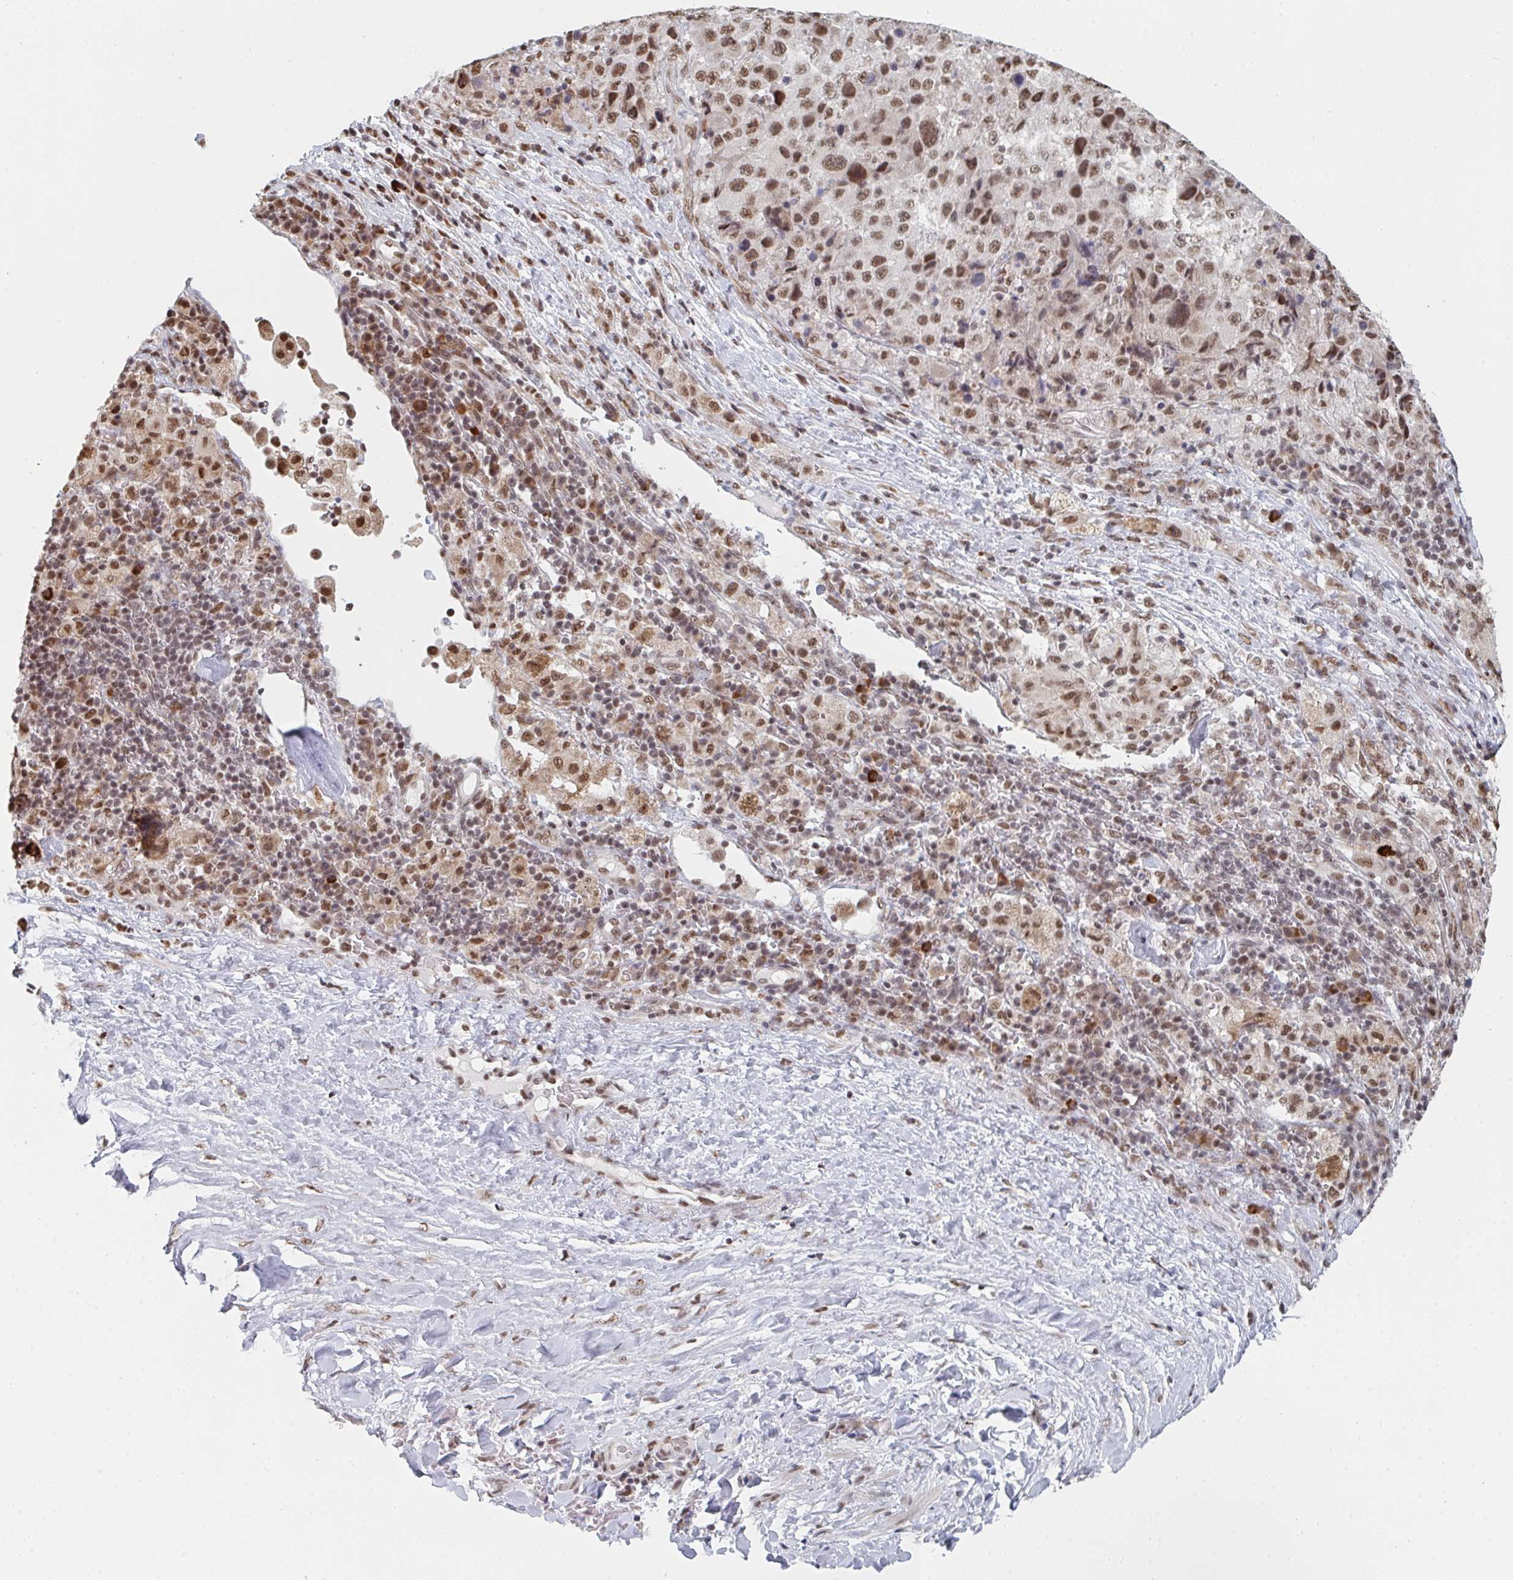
{"staining": {"intensity": "moderate", "quantity": ">75%", "location": "nuclear"}, "tissue": "melanoma", "cell_type": "Tumor cells", "image_type": "cancer", "snomed": [{"axis": "morphology", "description": "Malignant melanoma, Metastatic site"}, {"axis": "topography", "description": "Lymph node"}], "caption": "Brown immunohistochemical staining in melanoma displays moderate nuclear positivity in approximately >75% of tumor cells. Using DAB (brown) and hematoxylin (blue) stains, captured at high magnification using brightfield microscopy.", "gene": "MBNL1", "patient": {"sex": "male", "age": 62}}